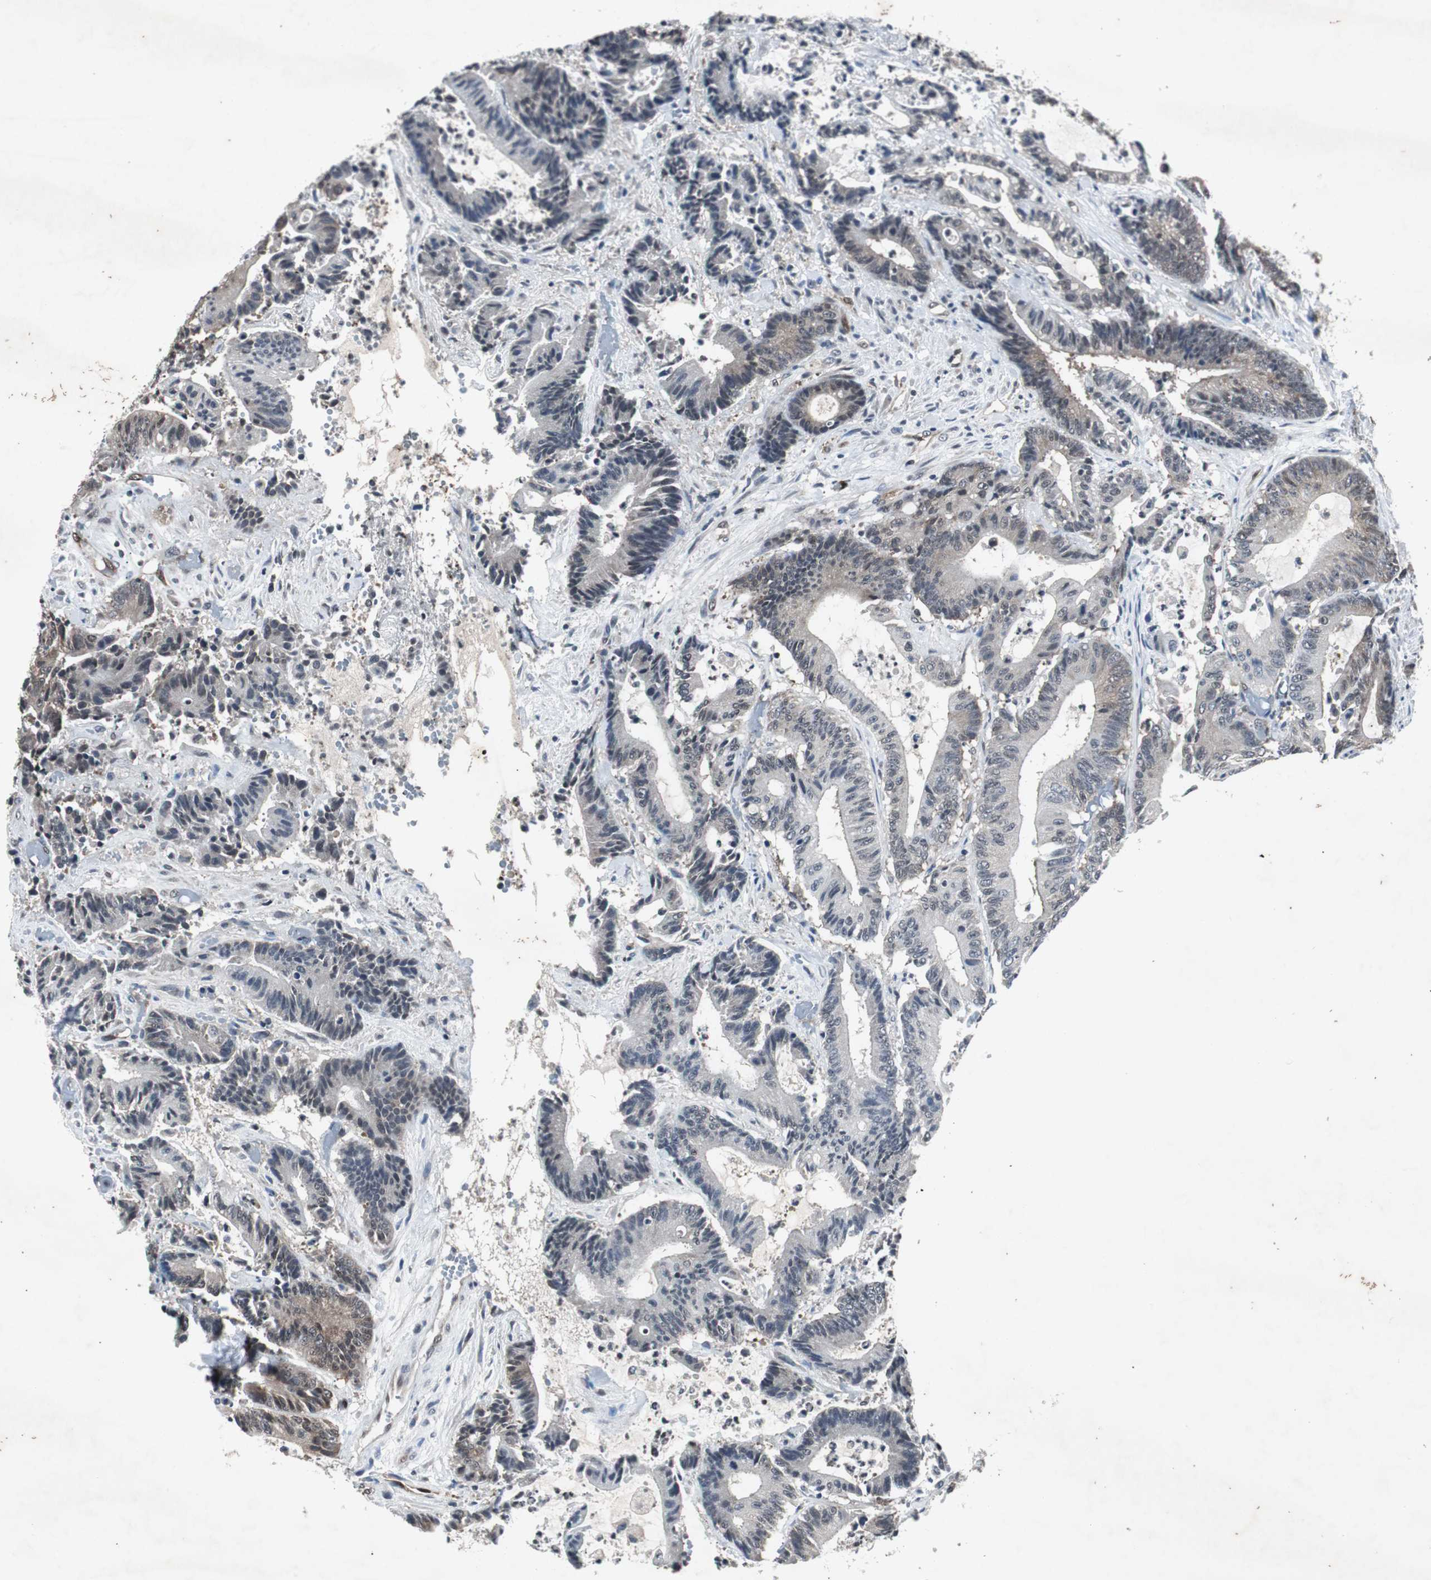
{"staining": {"intensity": "weak", "quantity": "25%-75%", "location": "cytoplasmic/membranous"}, "tissue": "colorectal cancer", "cell_type": "Tumor cells", "image_type": "cancer", "snomed": [{"axis": "morphology", "description": "Adenocarcinoma, NOS"}, {"axis": "topography", "description": "Colon"}], "caption": "Weak cytoplasmic/membranous staining is seen in about 25%-75% of tumor cells in colorectal cancer. The staining was performed using DAB, with brown indicating positive protein expression. Nuclei are stained blue with hematoxylin.", "gene": "SMAD1", "patient": {"sex": "female", "age": 84}}